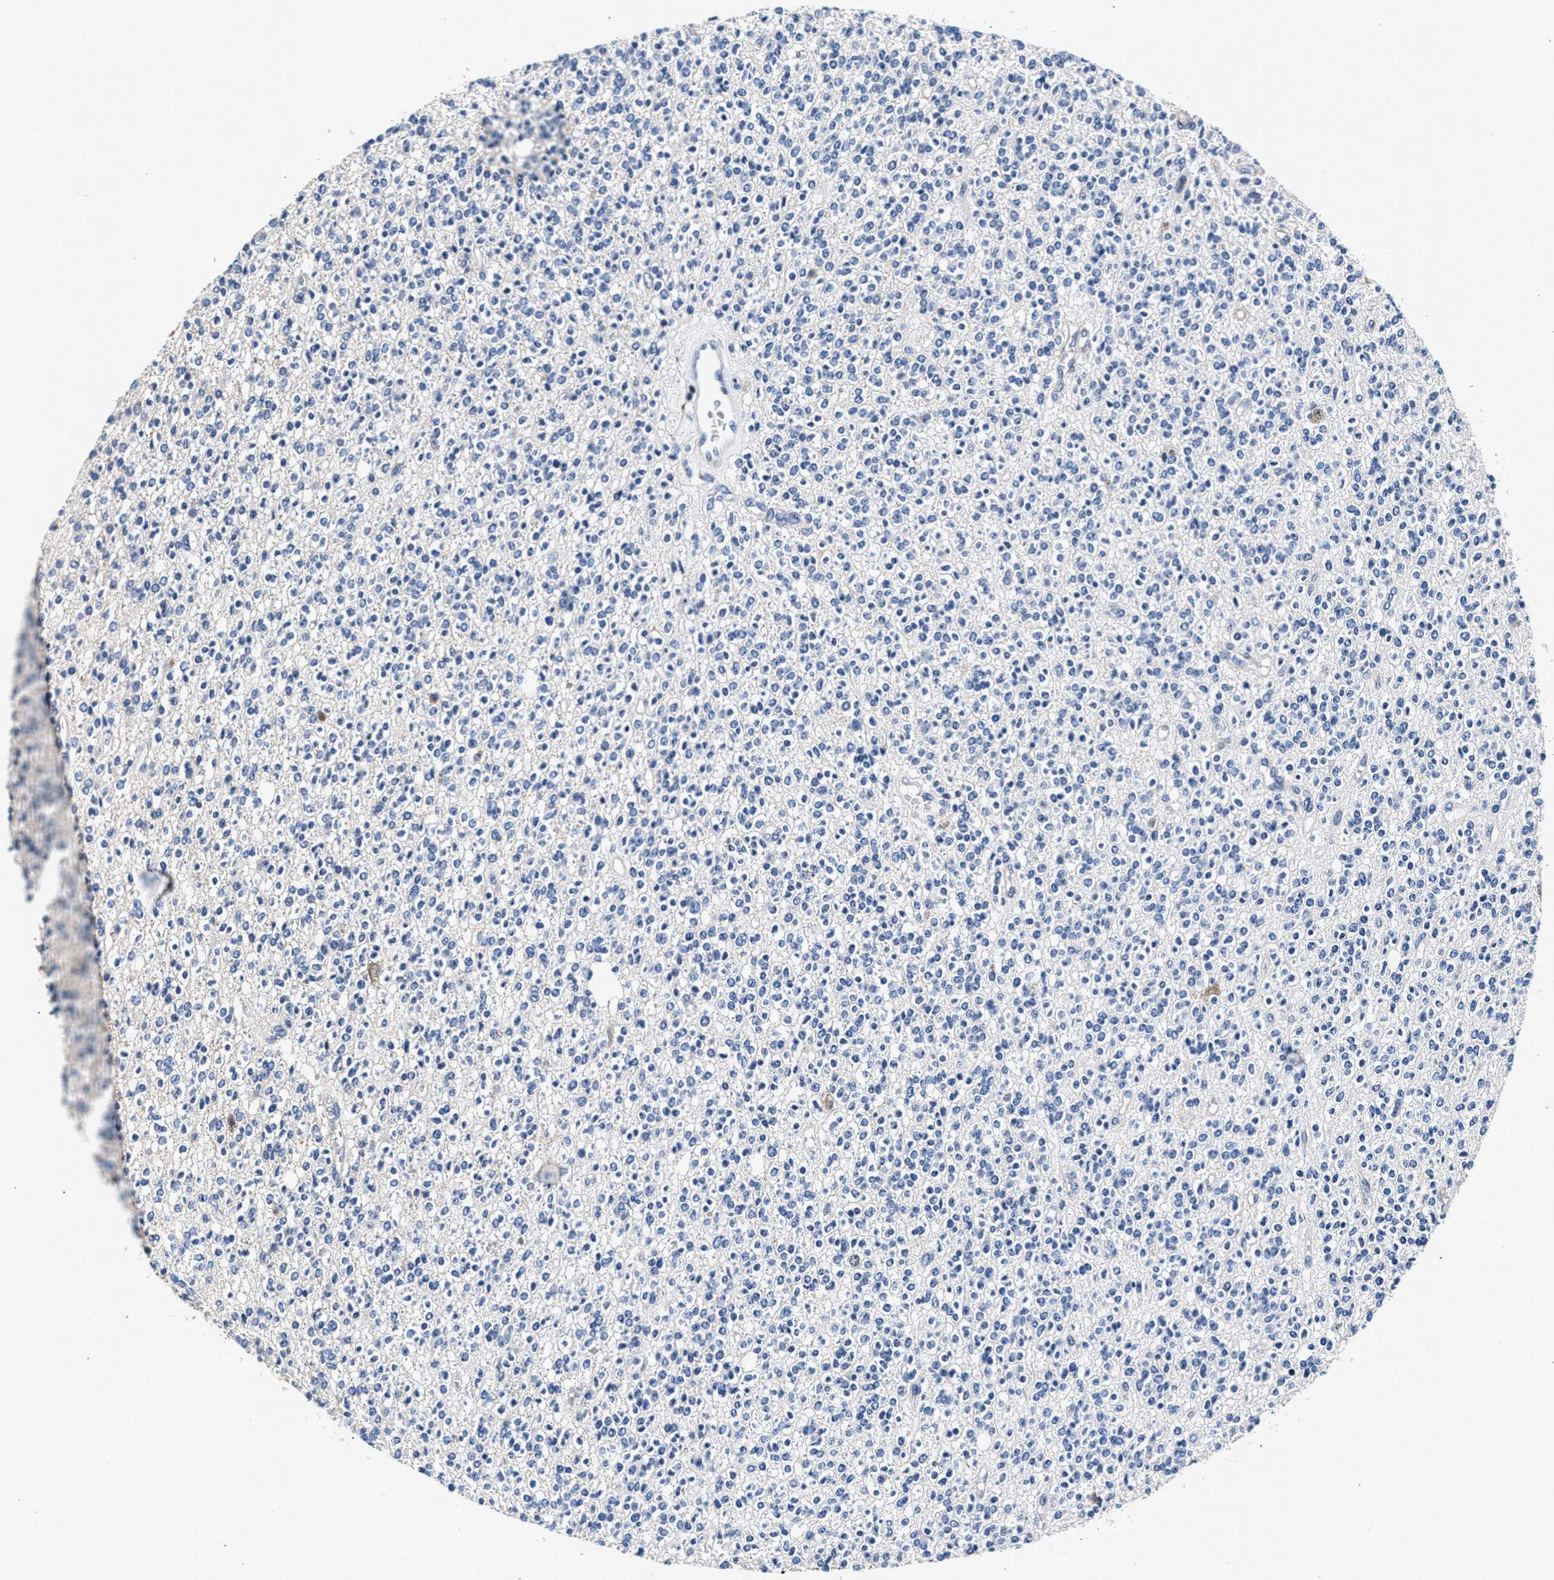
{"staining": {"intensity": "negative", "quantity": "none", "location": "none"}, "tissue": "glioma", "cell_type": "Tumor cells", "image_type": "cancer", "snomed": [{"axis": "morphology", "description": "Glioma, malignant, High grade"}, {"axis": "topography", "description": "Brain"}], "caption": "IHC of human high-grade glioma (malignant) exhibits no expression in tumor cells.", "gene": "PHF24", "patient": {"sex": "male", "age": 34}}